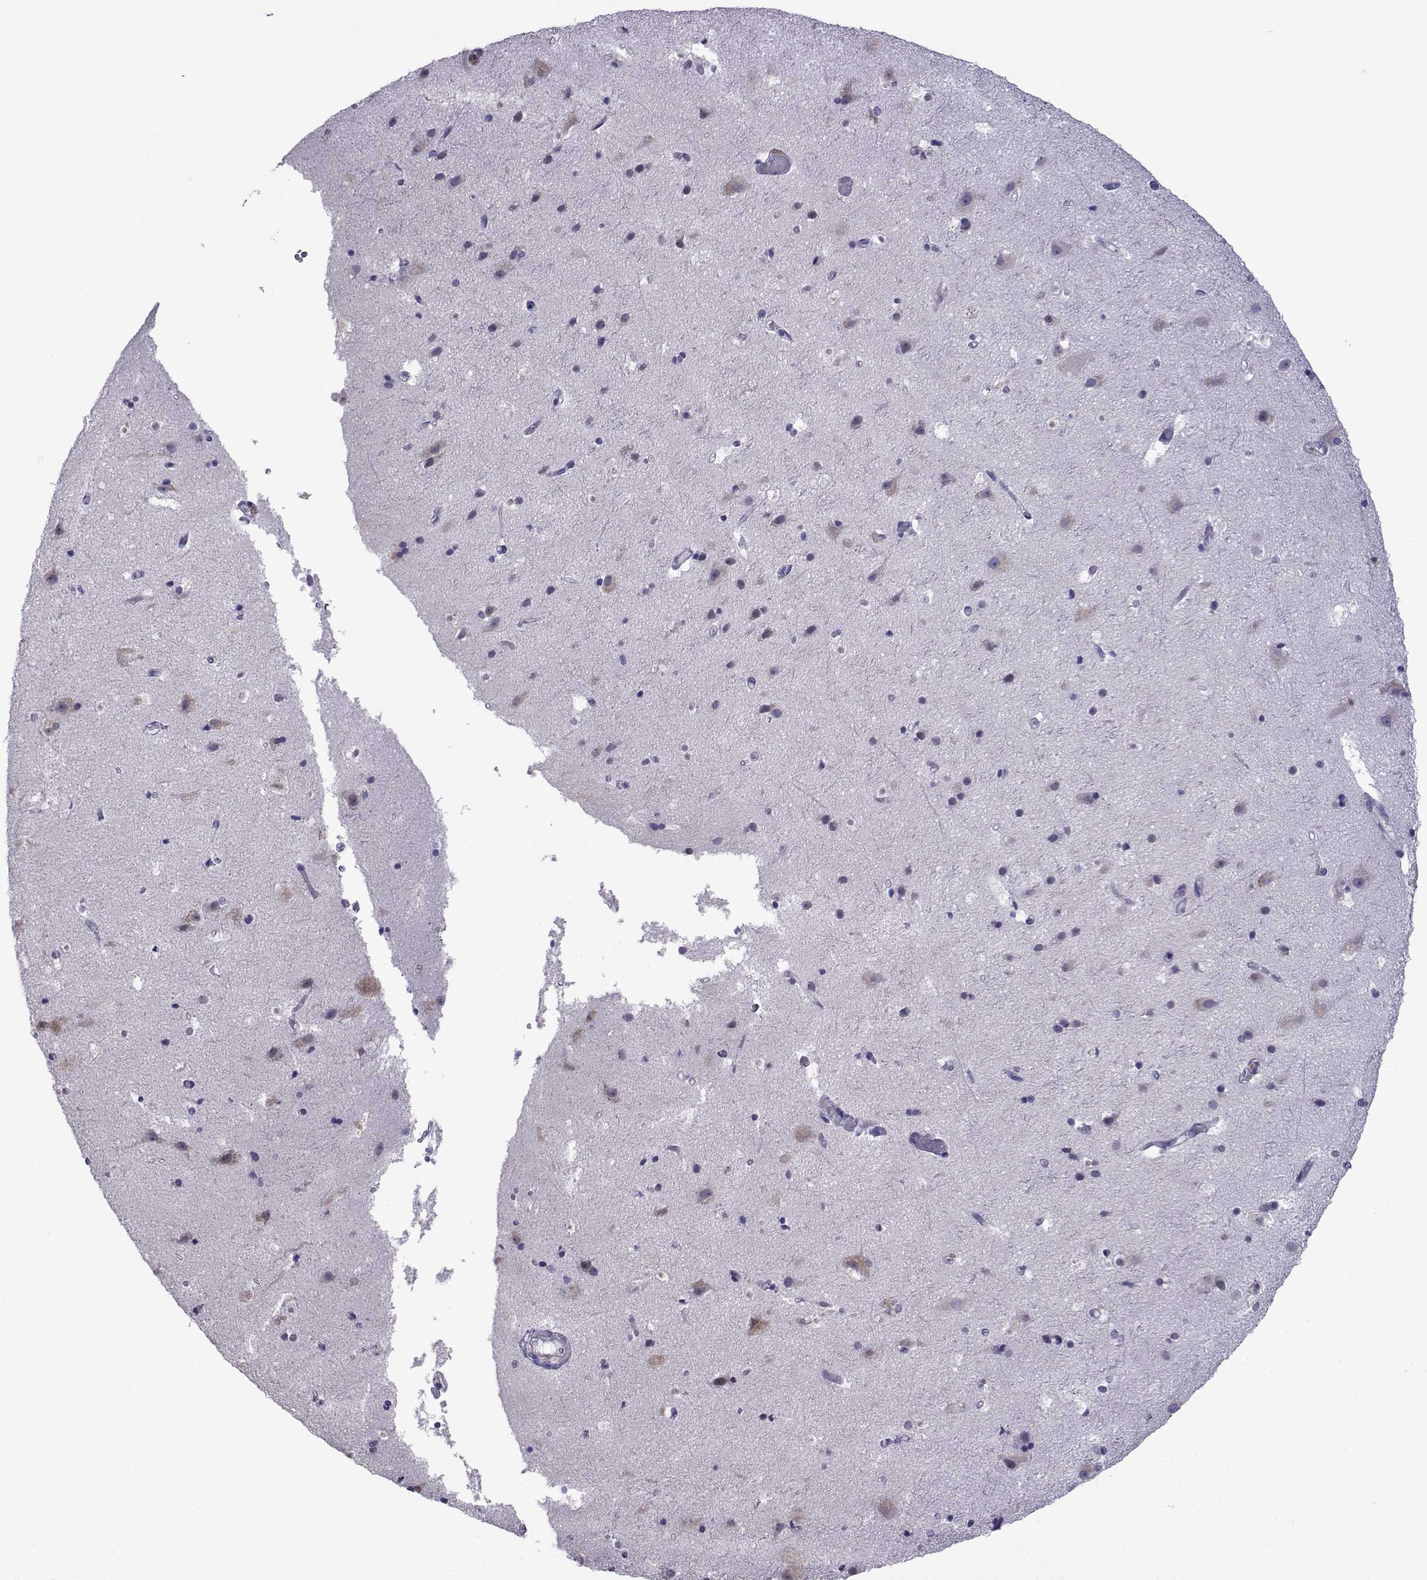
{"staining": {"intensity": "negative", "quantity": "none", "location": "none"}, "tissue": "cerebral cortex", "cell_type": "Endothelial cells", "image_type": "normal", "snomed": [{"axis": "morphology", "description": "Normal tissue, NOS"}, {"axis": "topography", "description": "Cerebral cortex"}], "caption": "The immunohistochemistry micrograph has no significant staining in endothelial cells of cerebral cortex.", "gene": "CFAP70", "patient": {"sex": "female", "age": 52}}